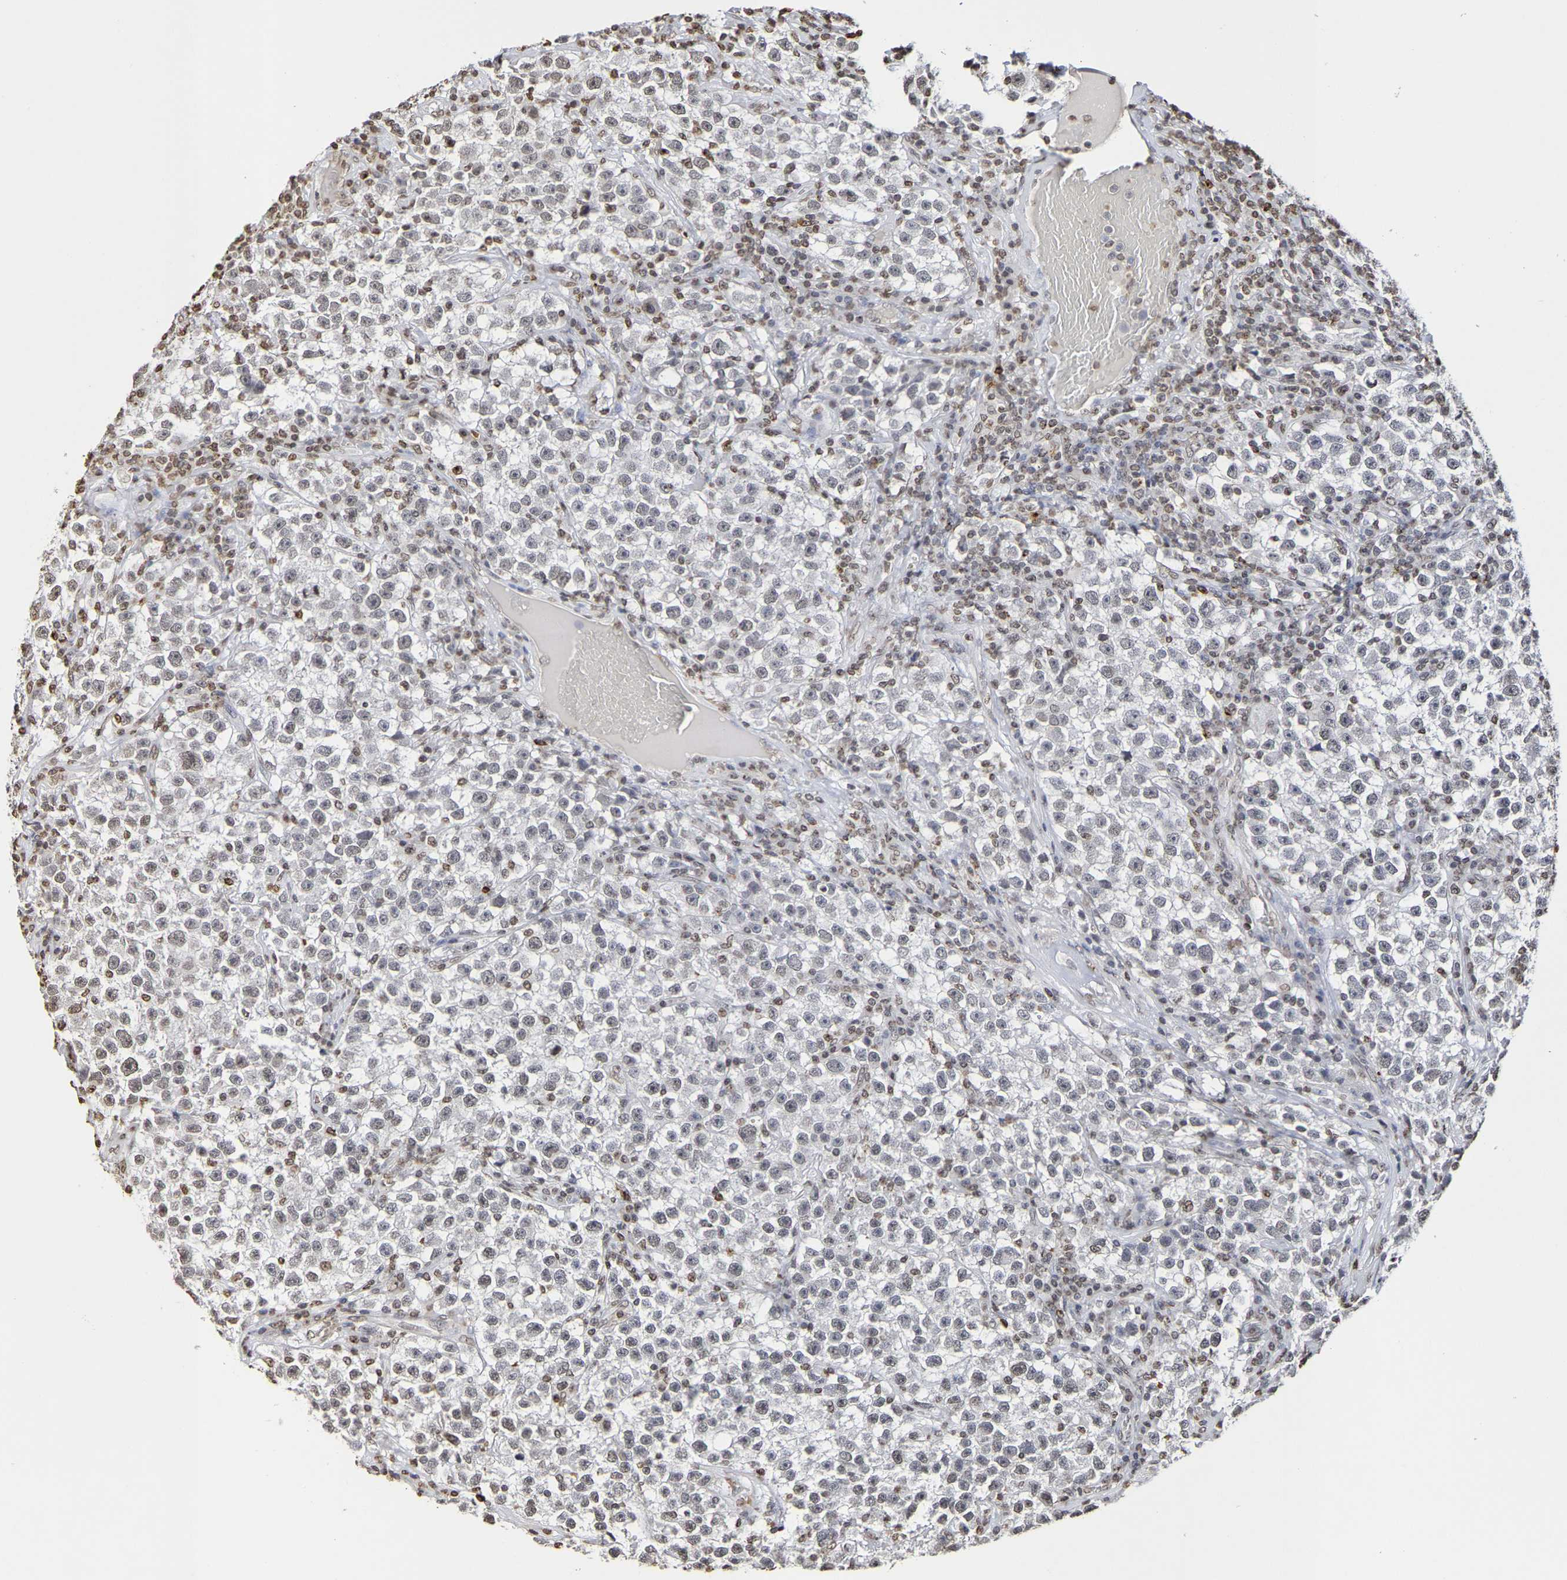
{"staining": {"intensity": "weak", "quantity": "<25%", "location": "nuclear"}, "tissue": "testis cancer", "cell_type": "Tumor cells", "image_type": "cancer", "snomed": [{"axis": "morphology", "description": "Seminoma, NOS"}, {"axis": "topography", "description": "Testis"}], "caption": "An immunohistochemistry (IHC) photomicrograph of seminoma (testis) is shown. There is no staining in tumor cells of seminoma (testis).", "gene": "ATF4", "patient": {"sex": "male", "age": 22}}